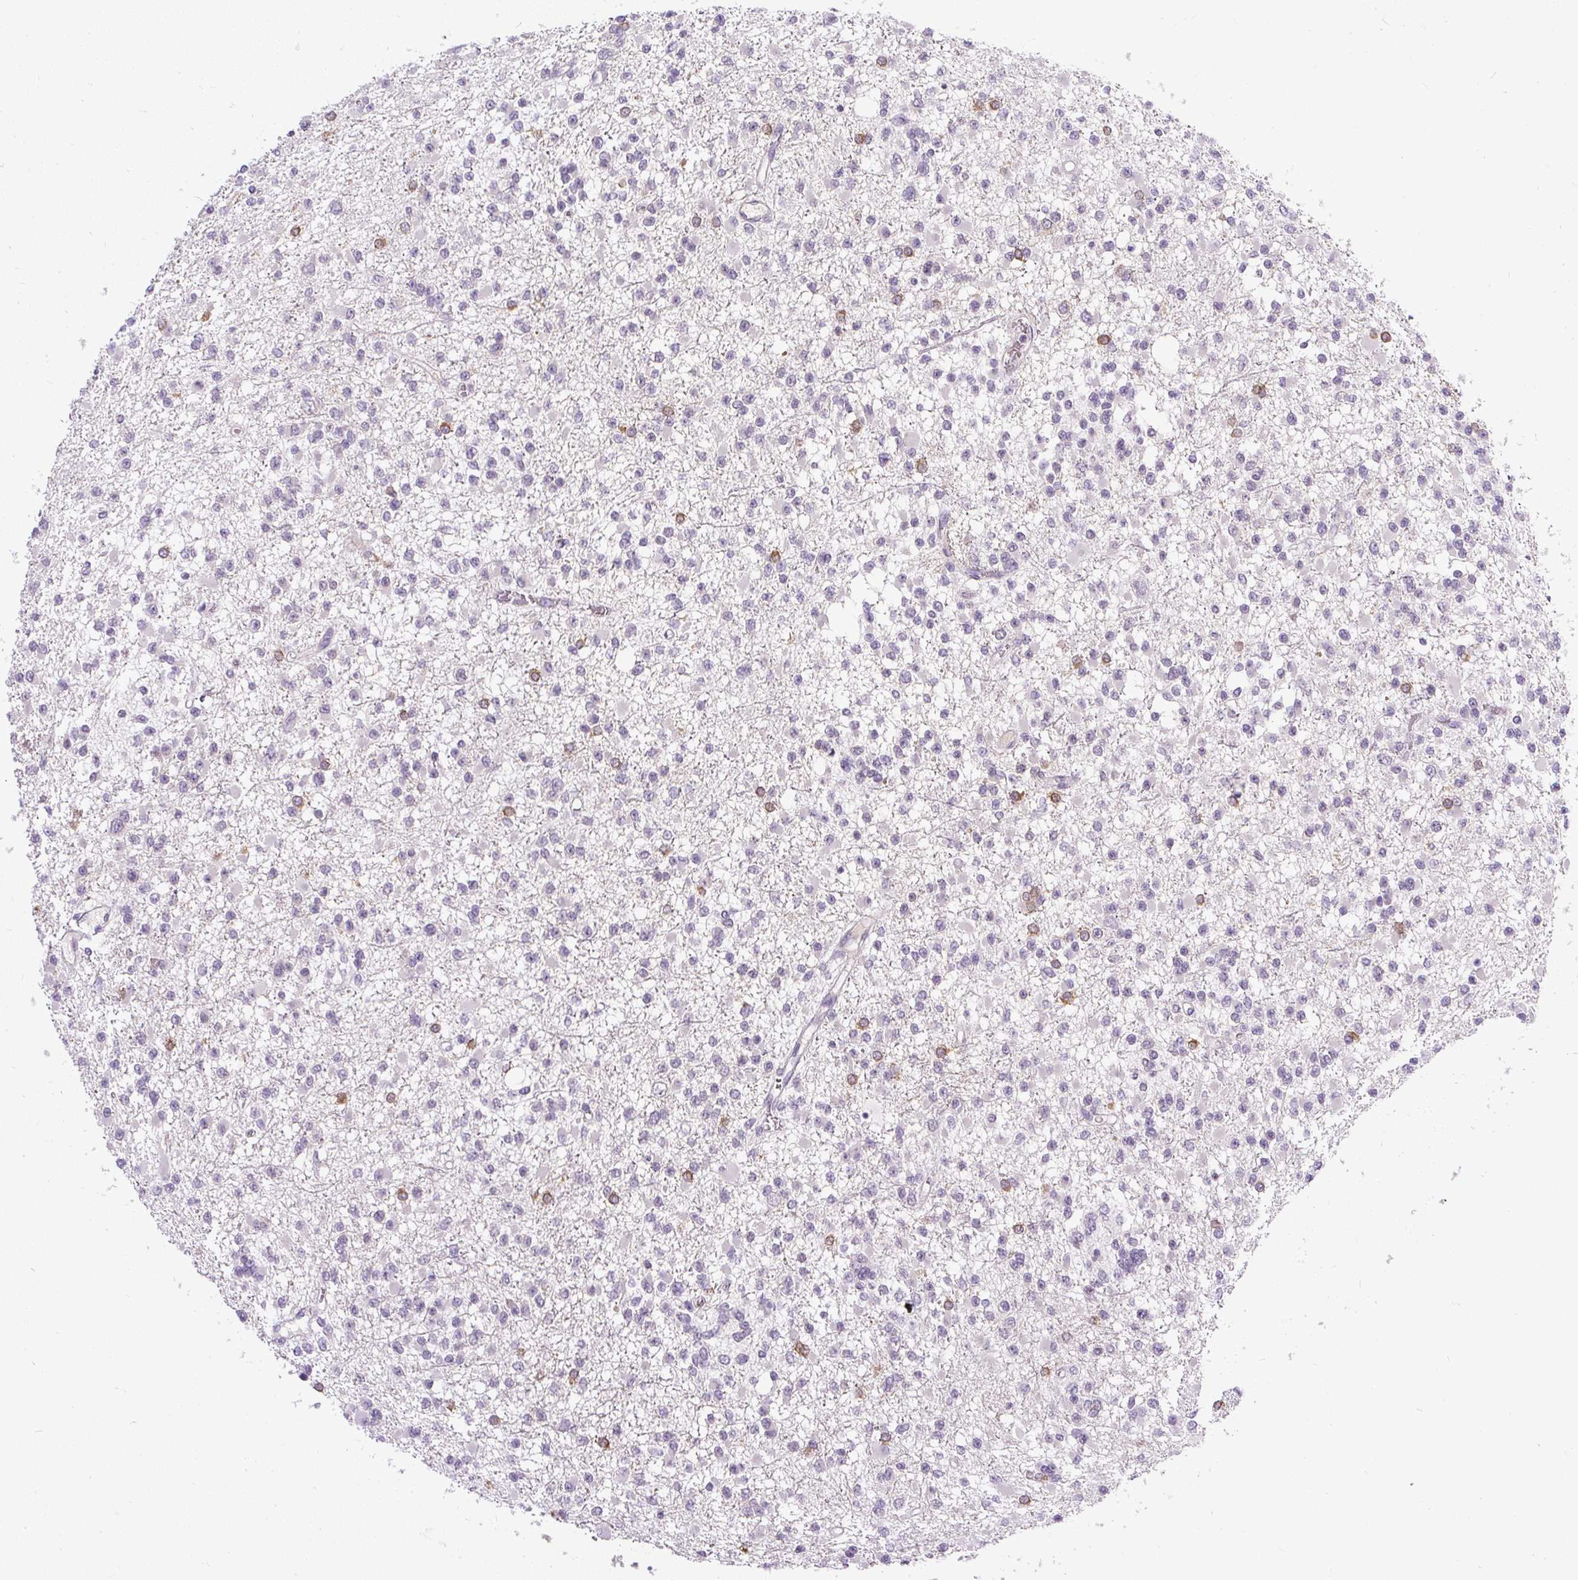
{"staining": {"intensity": "negative", "quantity": "none", "location": "none"}, "tissue": "glioma", "cell_type": "Tumor cells", "image_type": "cancer", "snomed": [{"axis": "morphology", "description": "Glioma, malignant, Low grade"}, {"axis": "topography", "description": "Brain"}], "caption": "Immunohistochemistry (IHC) photomicrograph of neoplastic tissue: human low-grade glioma (malignant) stained with DAB shows no significant protein staining in tumor cells. (DAB (3,3'-diaminobenzidine) immunohistochemistry (IHC) with hematoxylin counter stain).", "gene": "FAM117B", "patient": {"sex": "female", "age": 22}}